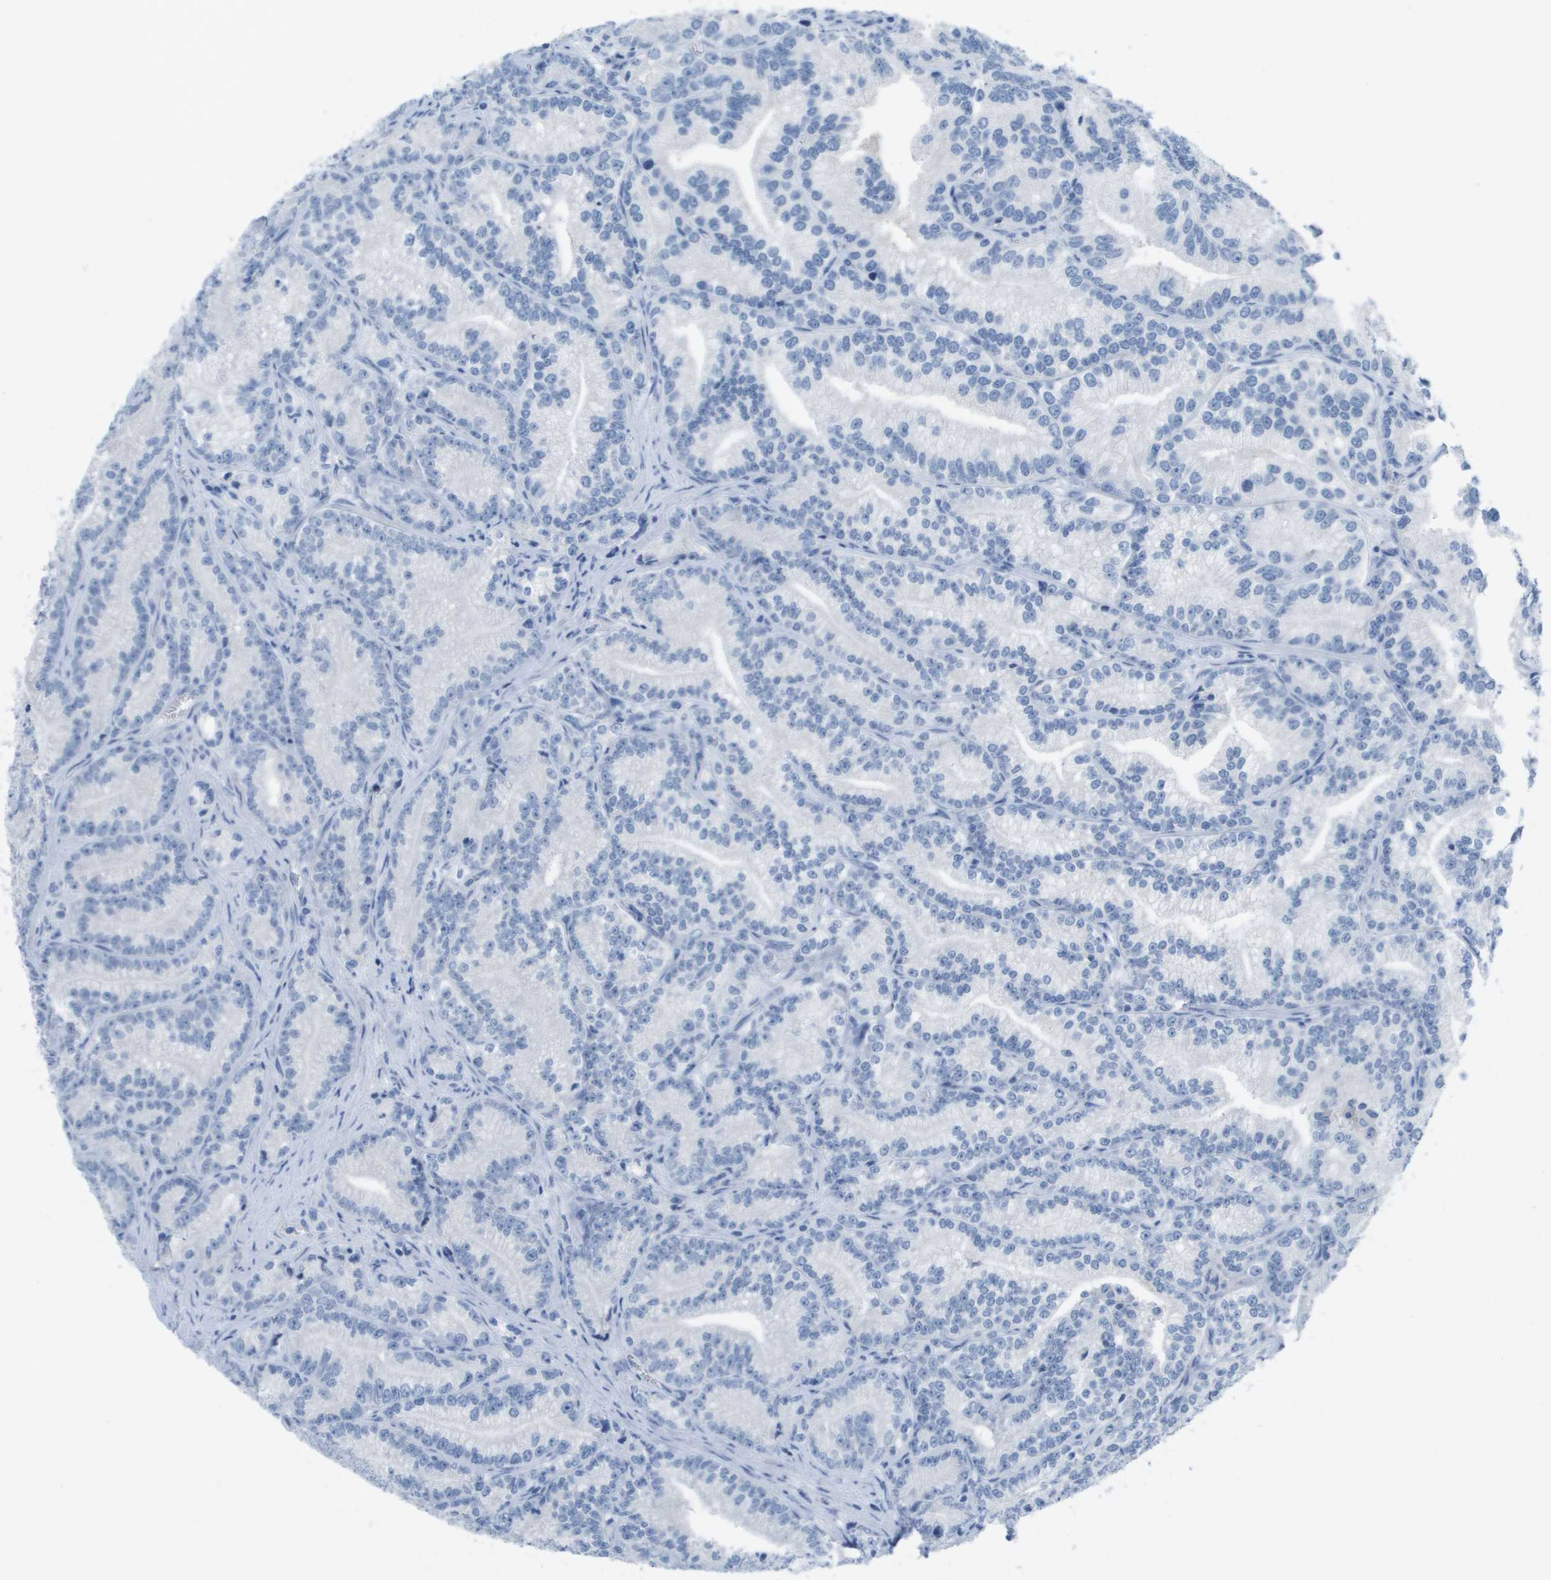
{"staining": {"intensity": "negative", "quantity": "none", "location": "none"}, "tissue": "prostate cancer", "cell_type": "Tumor cells", "image_type": "cancer", "snomed": [{"axis": "morphology", "description": "Adenocarcinoma, Low grade"}, {"axis": "topography", "description": "Prostate"}], "caption": "Tumor cells are negative for brown protein staining in low-grade adenocarcinoma (prostate). (Stains: DAB IHC with hematoxylin counter stain, Microscopy: brightfield microscopy at high magnification).", "gene": "GPR18", "patient": {"sex": "male", "age": 89}}